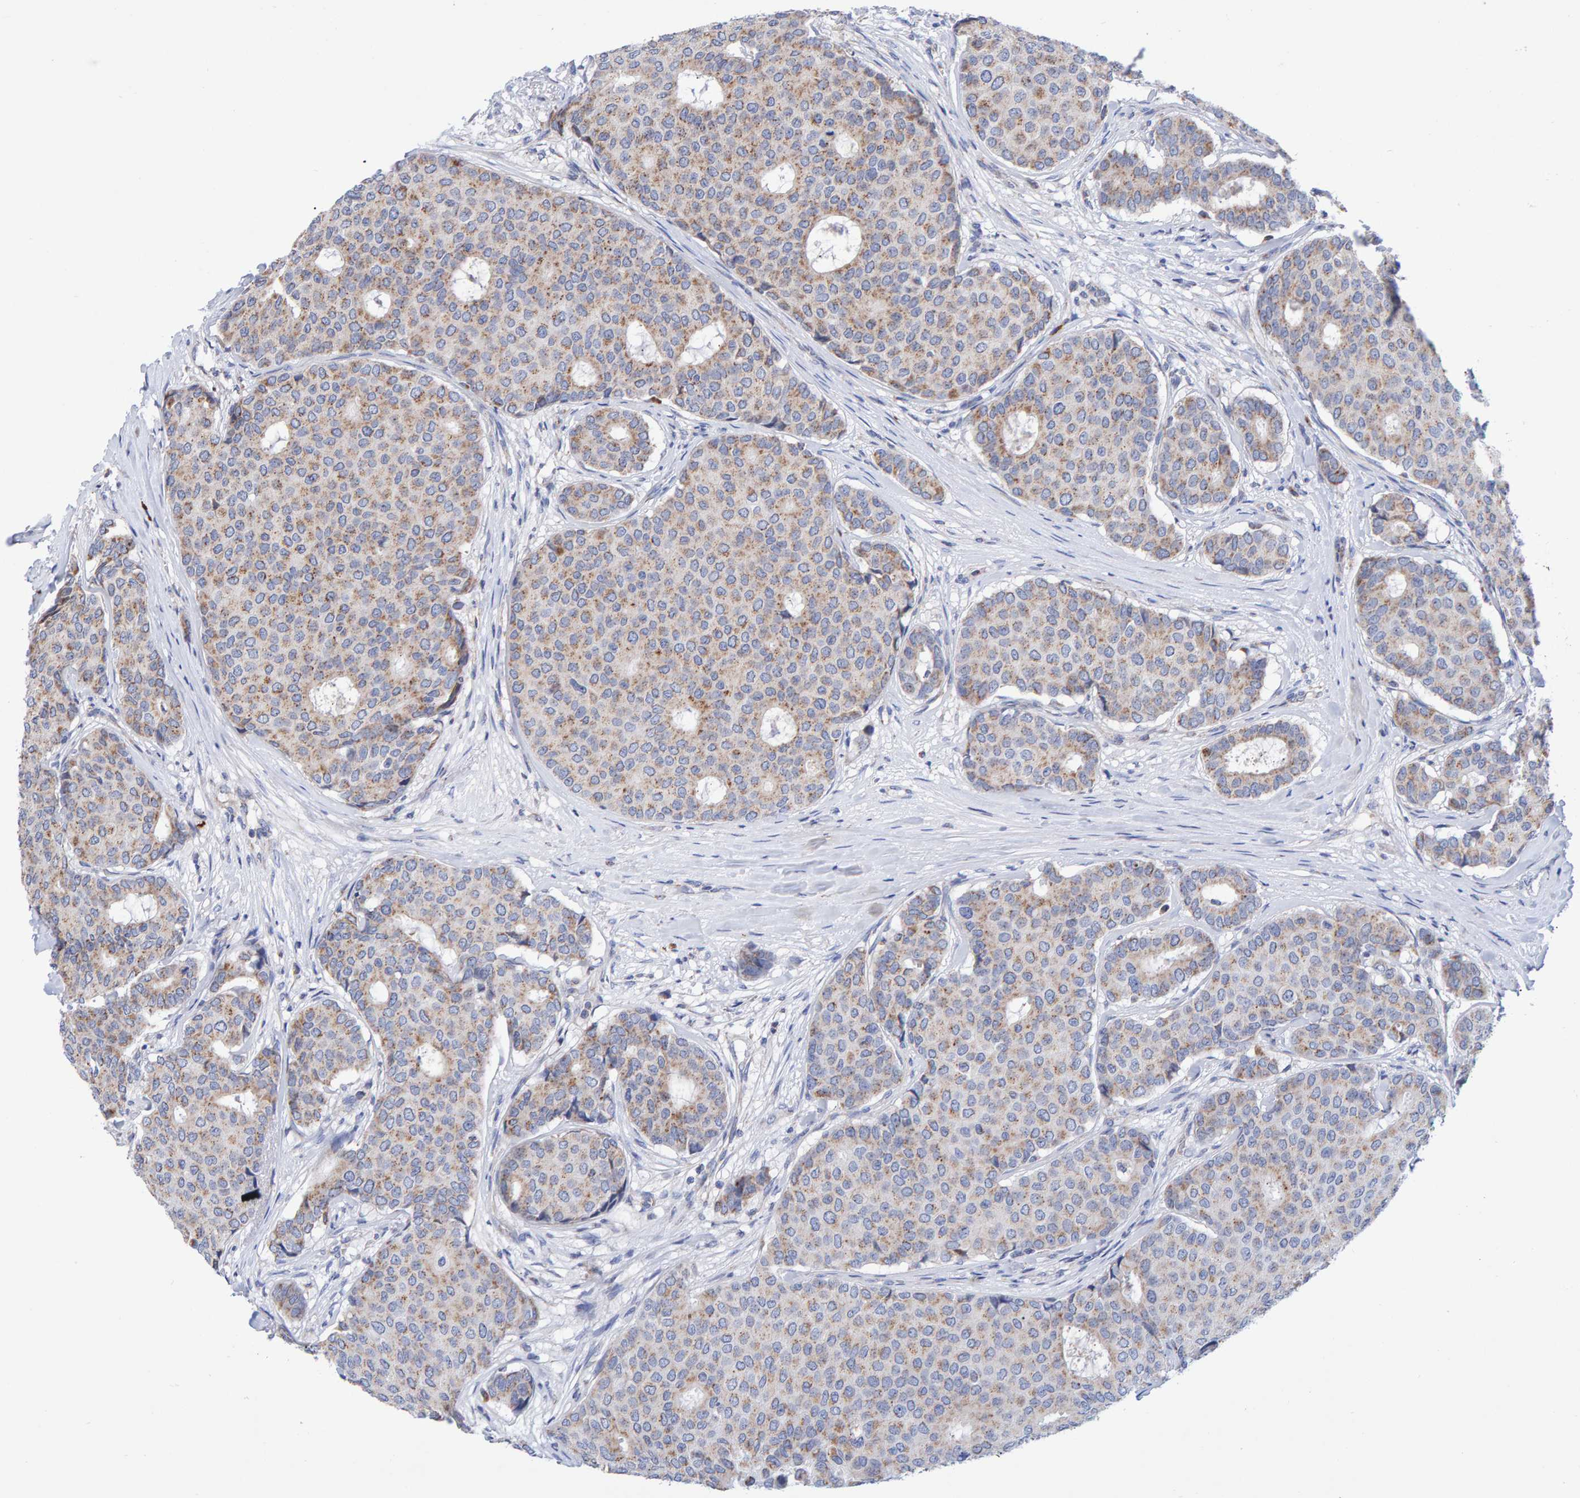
{"staining": {"intensity": "moderate", "quantity": "25%-75%", "location": "cytoplasmic/membranous"}, "tissue": "breast cancer", "cell_type": "Tumor cells", "image_type": "cancer", "snomed": [{"axis": "morphology", "description": "Duct carcinoma"}, {"axis": "topography", "description": "Breast"}], "caption": "Protein expression by immunohistochemistry (IHC) demonstrates moderate cytoplasmic/membranous expression in approximately 25%-75% of tumor cells in breast intraductal carcinoma. (DAB (3,3'-diaminobenzidine) IHC with brightfield microscopy, high magnification).", "gene": "EFR3A", "patient": {"sex": "female", "age": 75}}